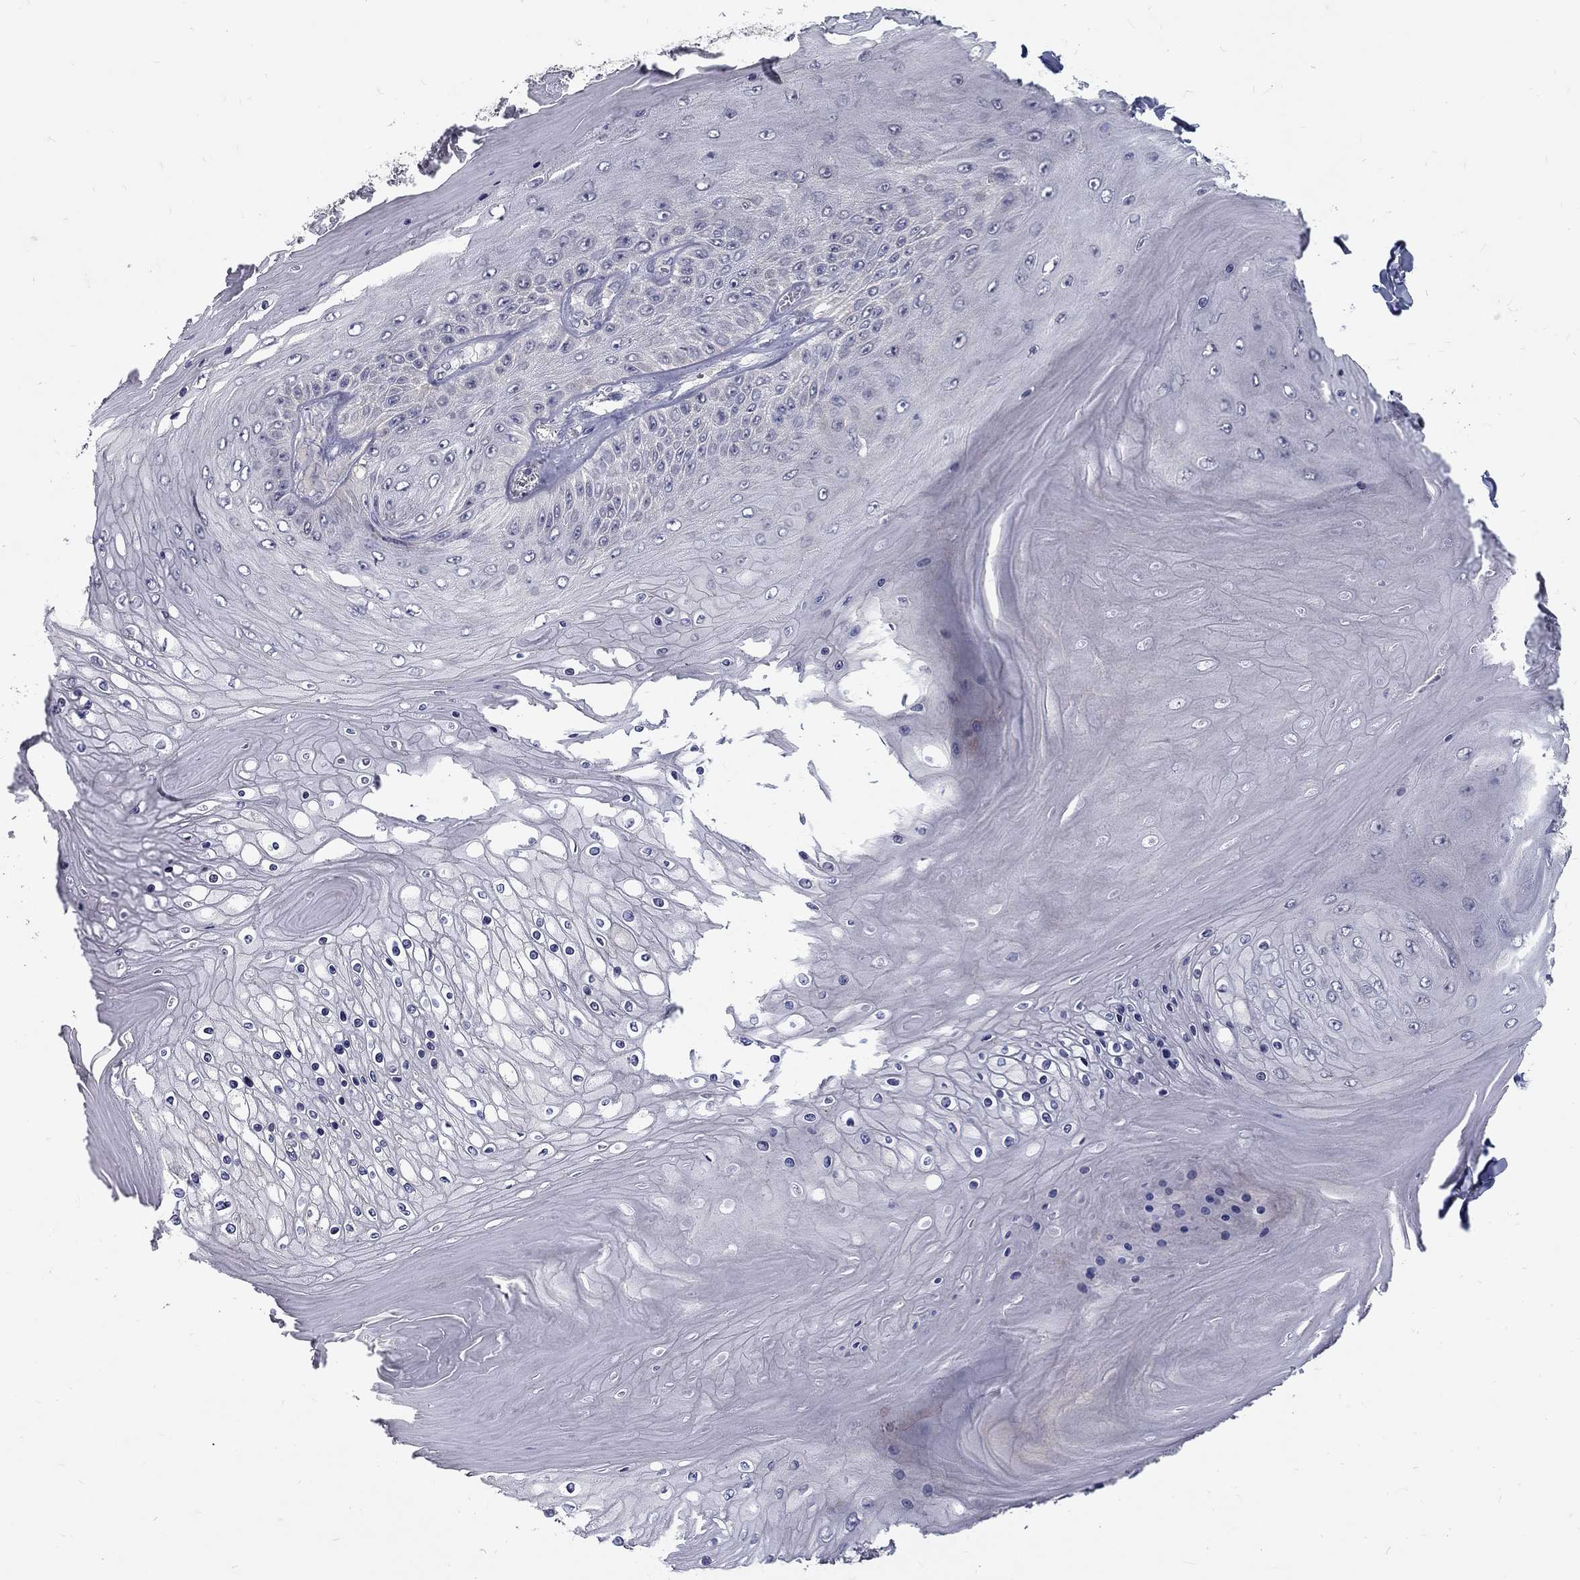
{"staining": {"intensity": "negative", "quantity": "none", "location": "none"}, "tissue": "skin cancer", "cell_type": "Tumor cells", "image_type": "cancer", "snomed": [{"axis": "morphology", "description": "Squamous cell carcinoma, NOS"}, {"axis": "topography", "description": "Skin"}], "caption": "Skin cancer stained for a protein using immunohistochemistry (IHC) exhibits no expression tumor cells.", "gene": "NOS1", "patient": {"sex": "male", "age": 62}}